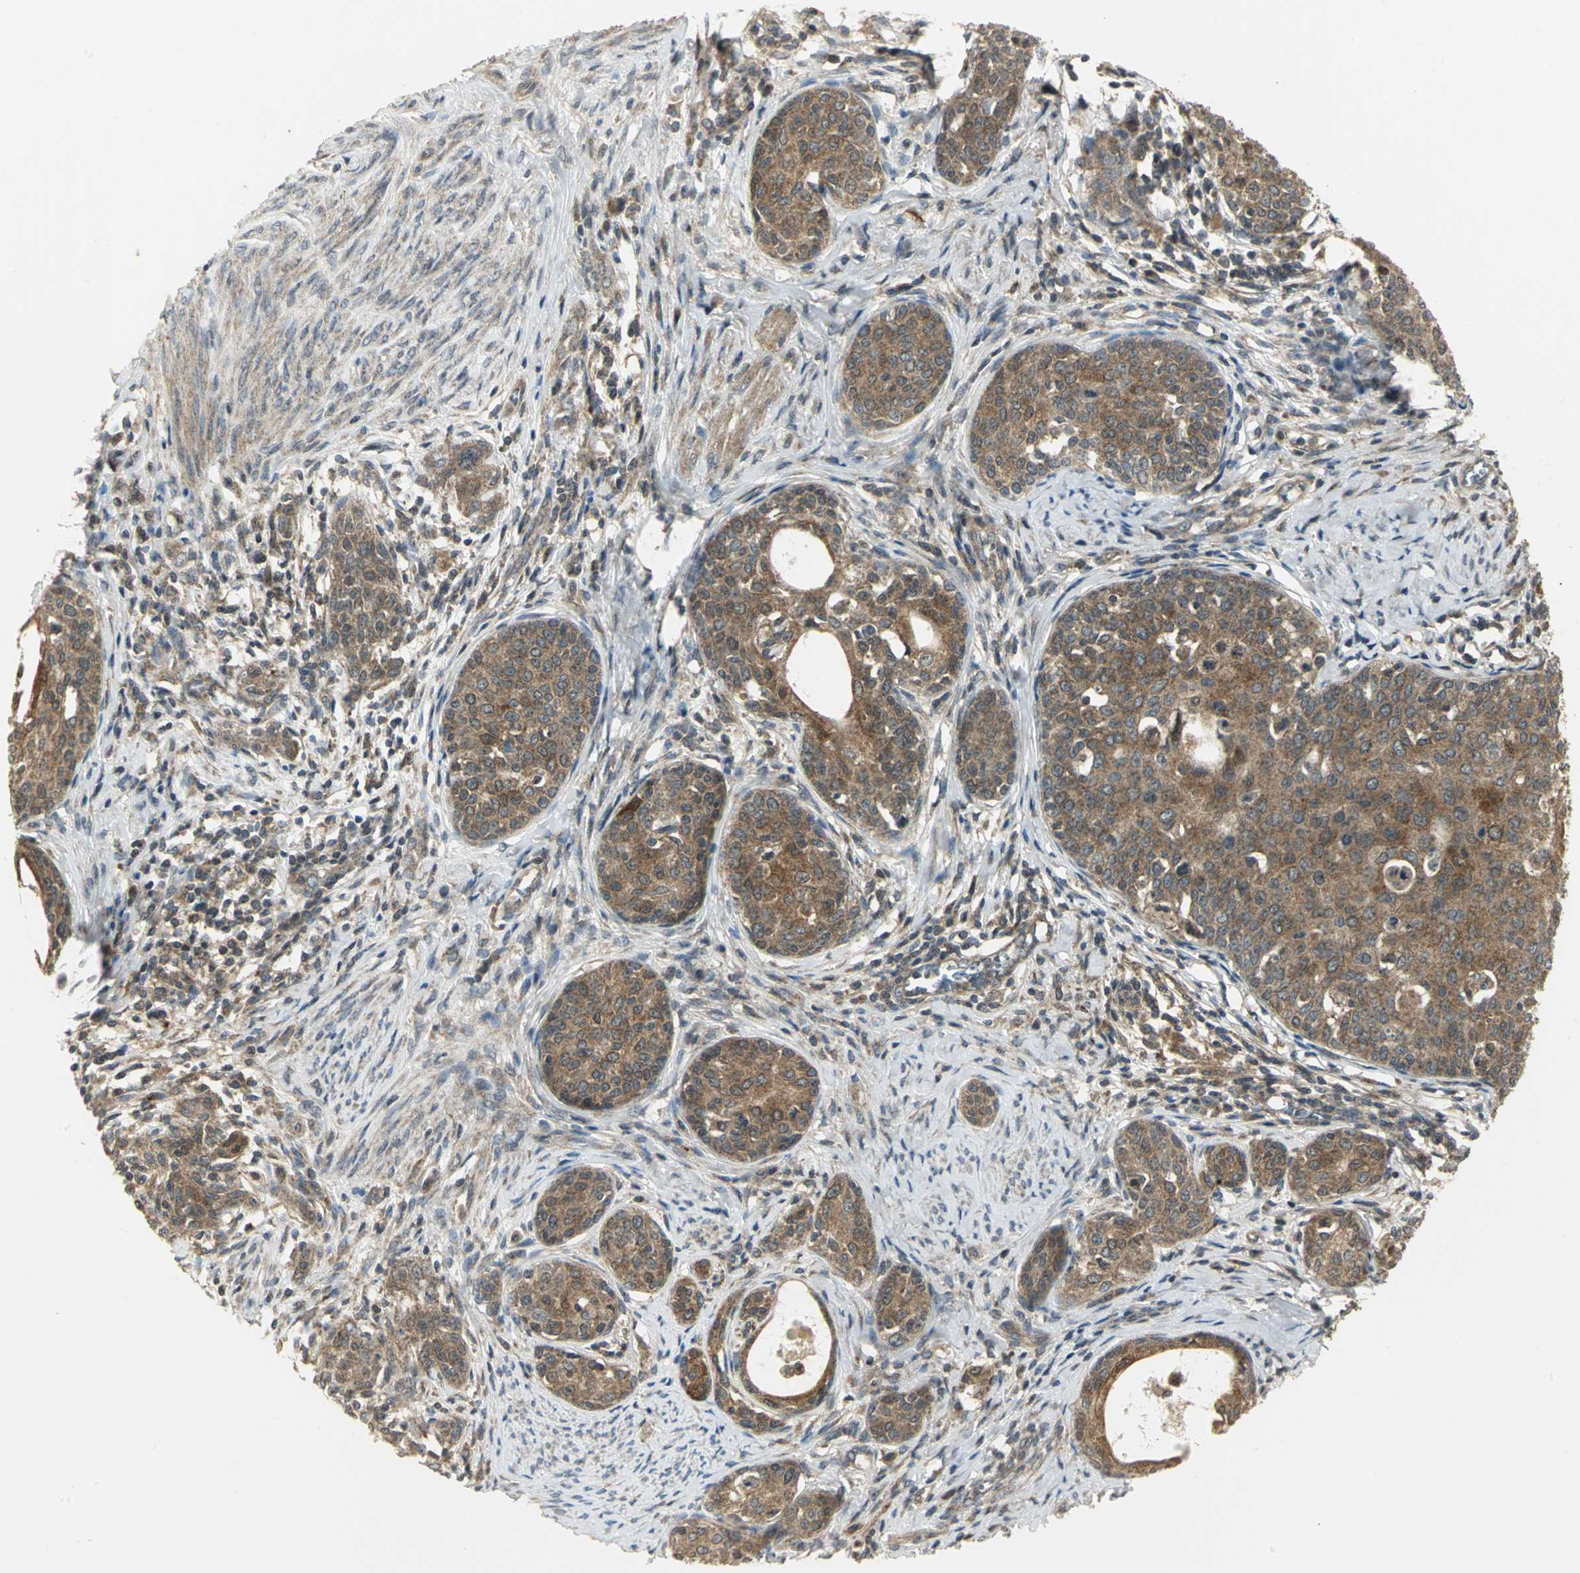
{"staining": {"intensity": "moderate", "quantity": ">75%", "location": "cytoplasmic/membranous"}, "tissue": "cervical cancer", "cell_type": "Tumor cells", "image_type": "cancer", "snomed": [{"axis": "morphology", "description": "Squamous cell carcinoma, NOS"}, {"axis": "morphology", "description": "Adenocarcinoma, NOS"}, {"axis": "topography", "description": "Cervix"}], "caption": "DAB immunohistochemical staining of cervical cancer displays moderate cytoplasmic/membranous protein staining in approximately >75% of tumor cells. The protein of interest is shown in brown color, while the nuclei are stained blue.", "gene": "MAPK8IP3", "patient": {"sex": "female", "age": 52}}